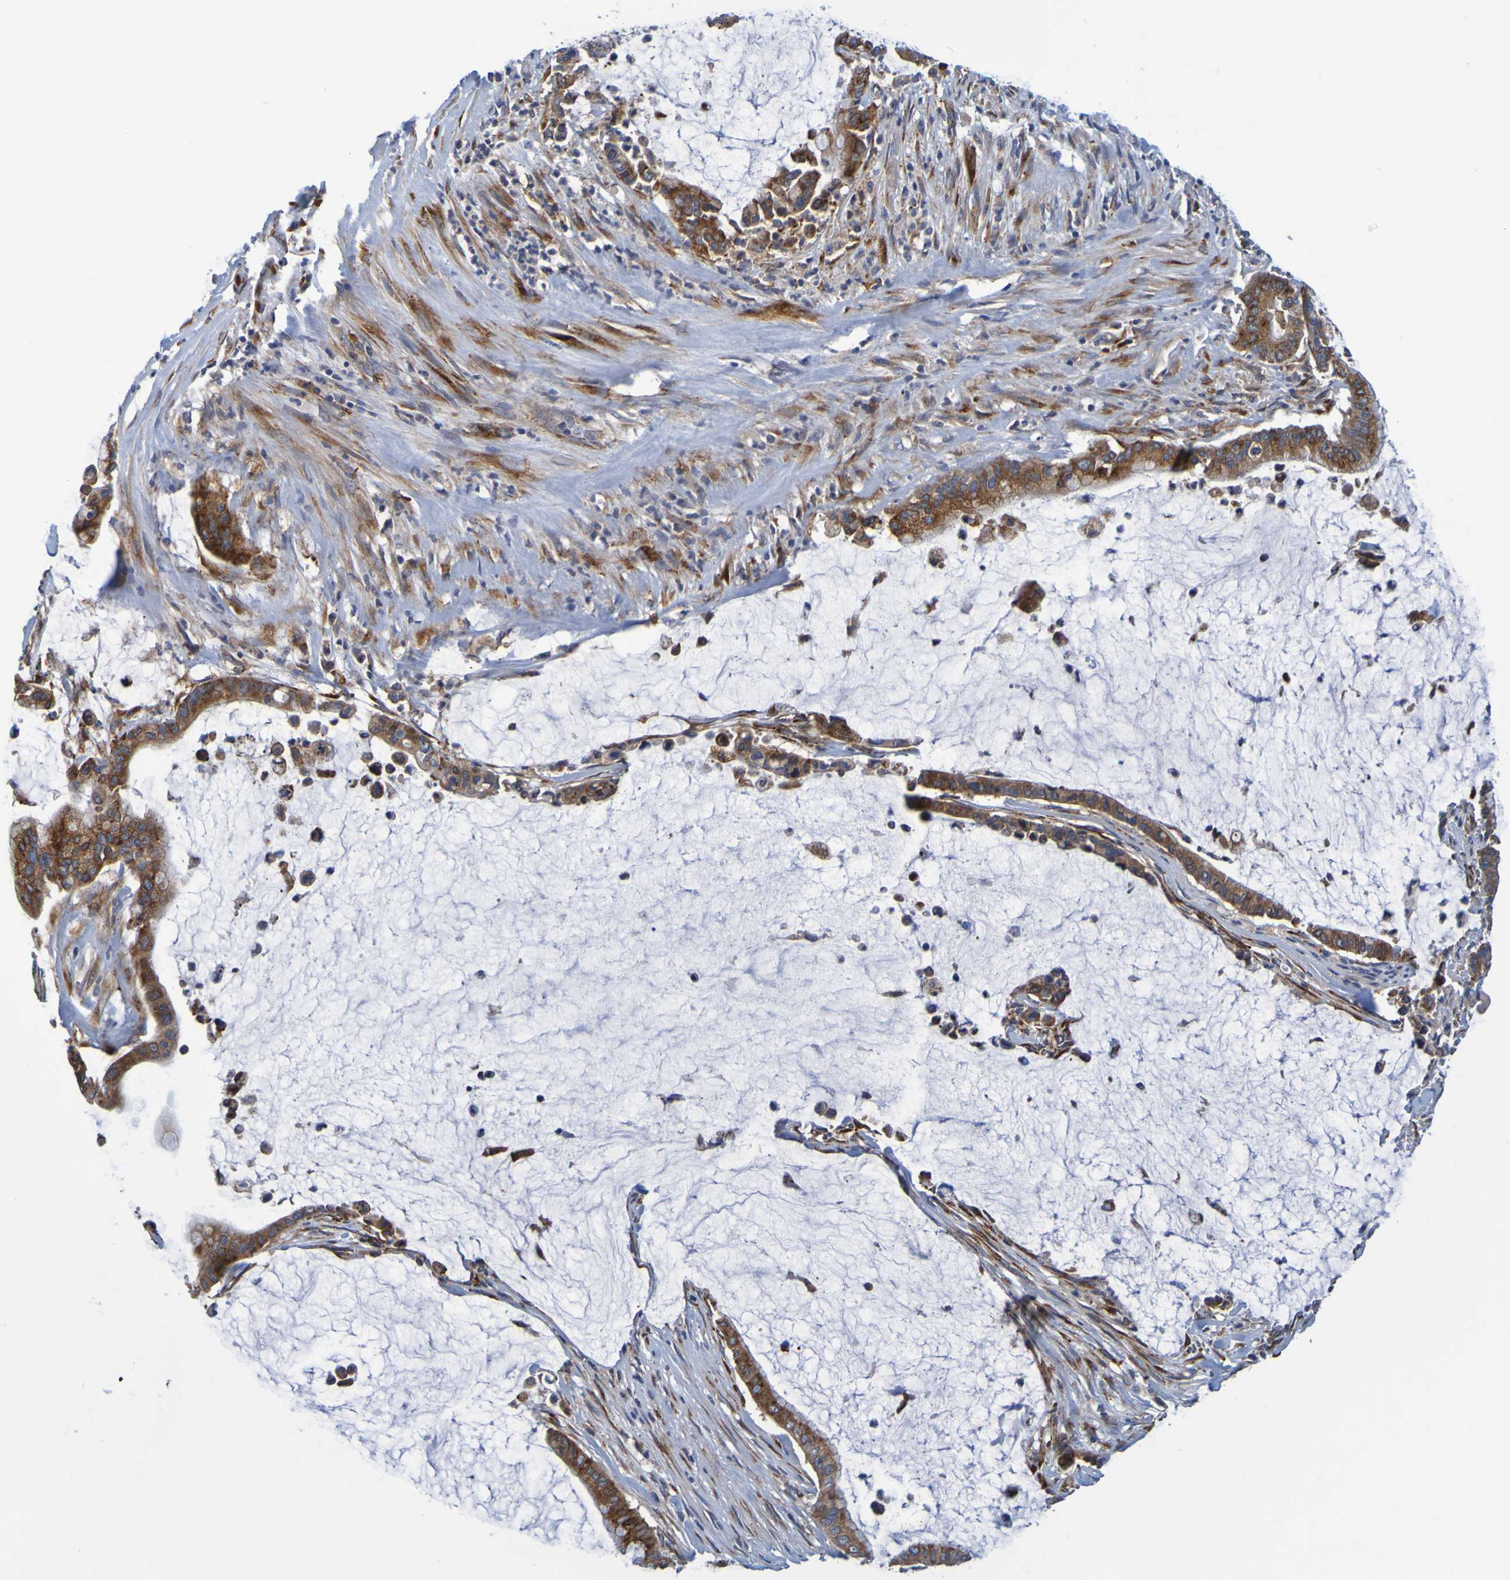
{"staining": {"intensity": "strong", "quantity": ">75%", "location": "cytoplasmic/membranous"}, "tissue": "pancreatic cancer", "cell_type": "Tumor cells", "image_type": "cancer", "snomed": [{"axis": "morphology", "description": "Adenocarcinoma, NOS"}, {"axis": "topography", "description": "Pancreas"}], "caption": "The photomicrograph displays immunohistochemical staining of adenocarcinoma (pancreatic). There is strong cytoplasmic/membranous positivity is appreciated in approximately >75% of tumor cells. (DAB (3,3'-diaminobenzidine) = brown stain, brightfield microscopy at high magnification).", "gene": "SIL1", "patient": {"sex": "male", "age": 41}}